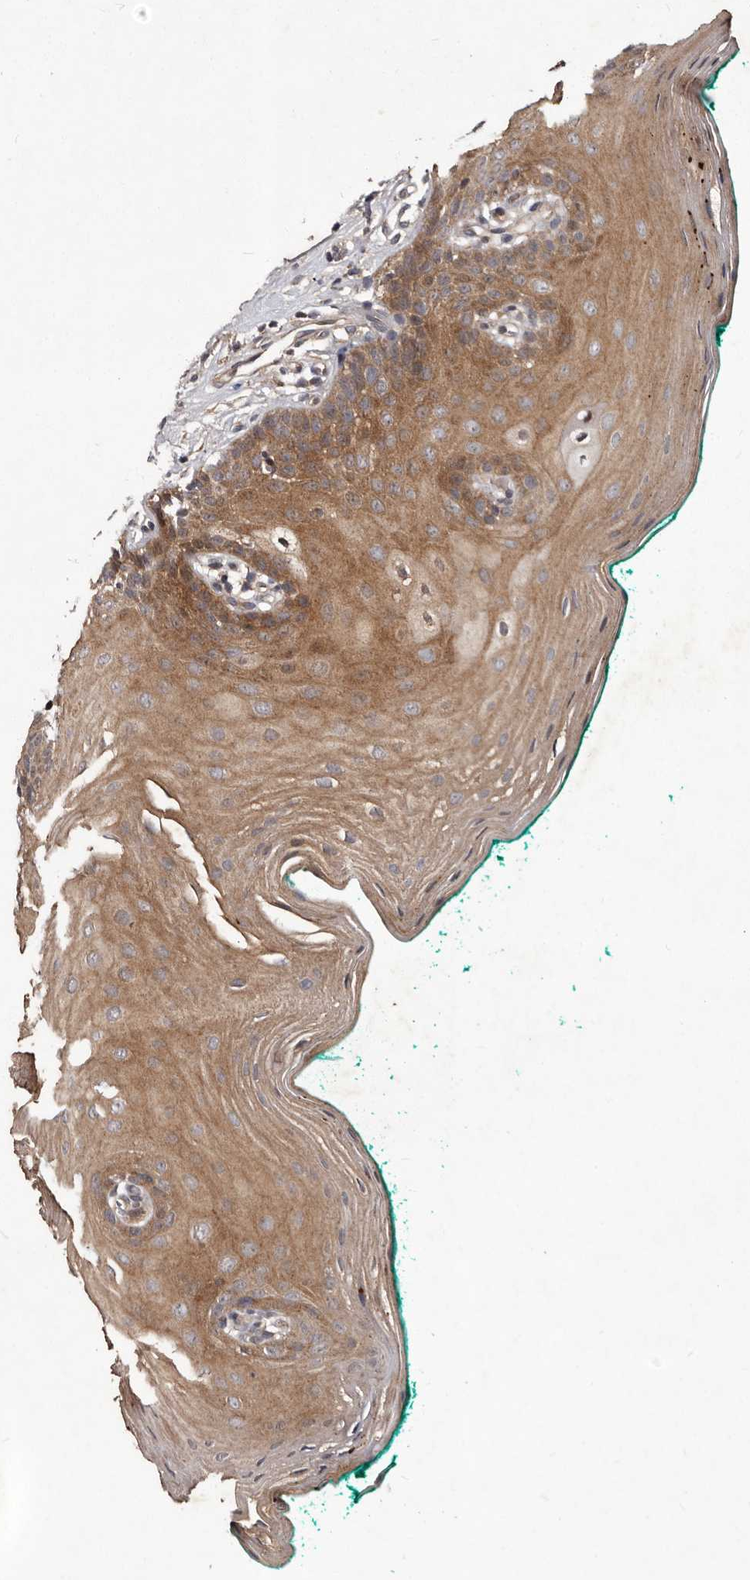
{"staining": {"intensity": "moderate", "quantity": ">75%", "location": "cytoplasmic/membranous"}, "tissue": "oral mucosa", "cell_type": "Squamous epithelial cells", "image_type": "normal", "snomed": [{"axis": "morphology", "description": "Normal tissue, NOS"}, {"axis": "topography", "description": "Oral tissue"}], "caption": "The micrograph exhibits immunohistochemical staining of normal oral mucosa. There is moderate cytoplasmic/membranous expression is identified in approximately >75% of squamous epithelial cells.", "gene": "MKRN3", "patient": {"sex": "male", "age": 58}}